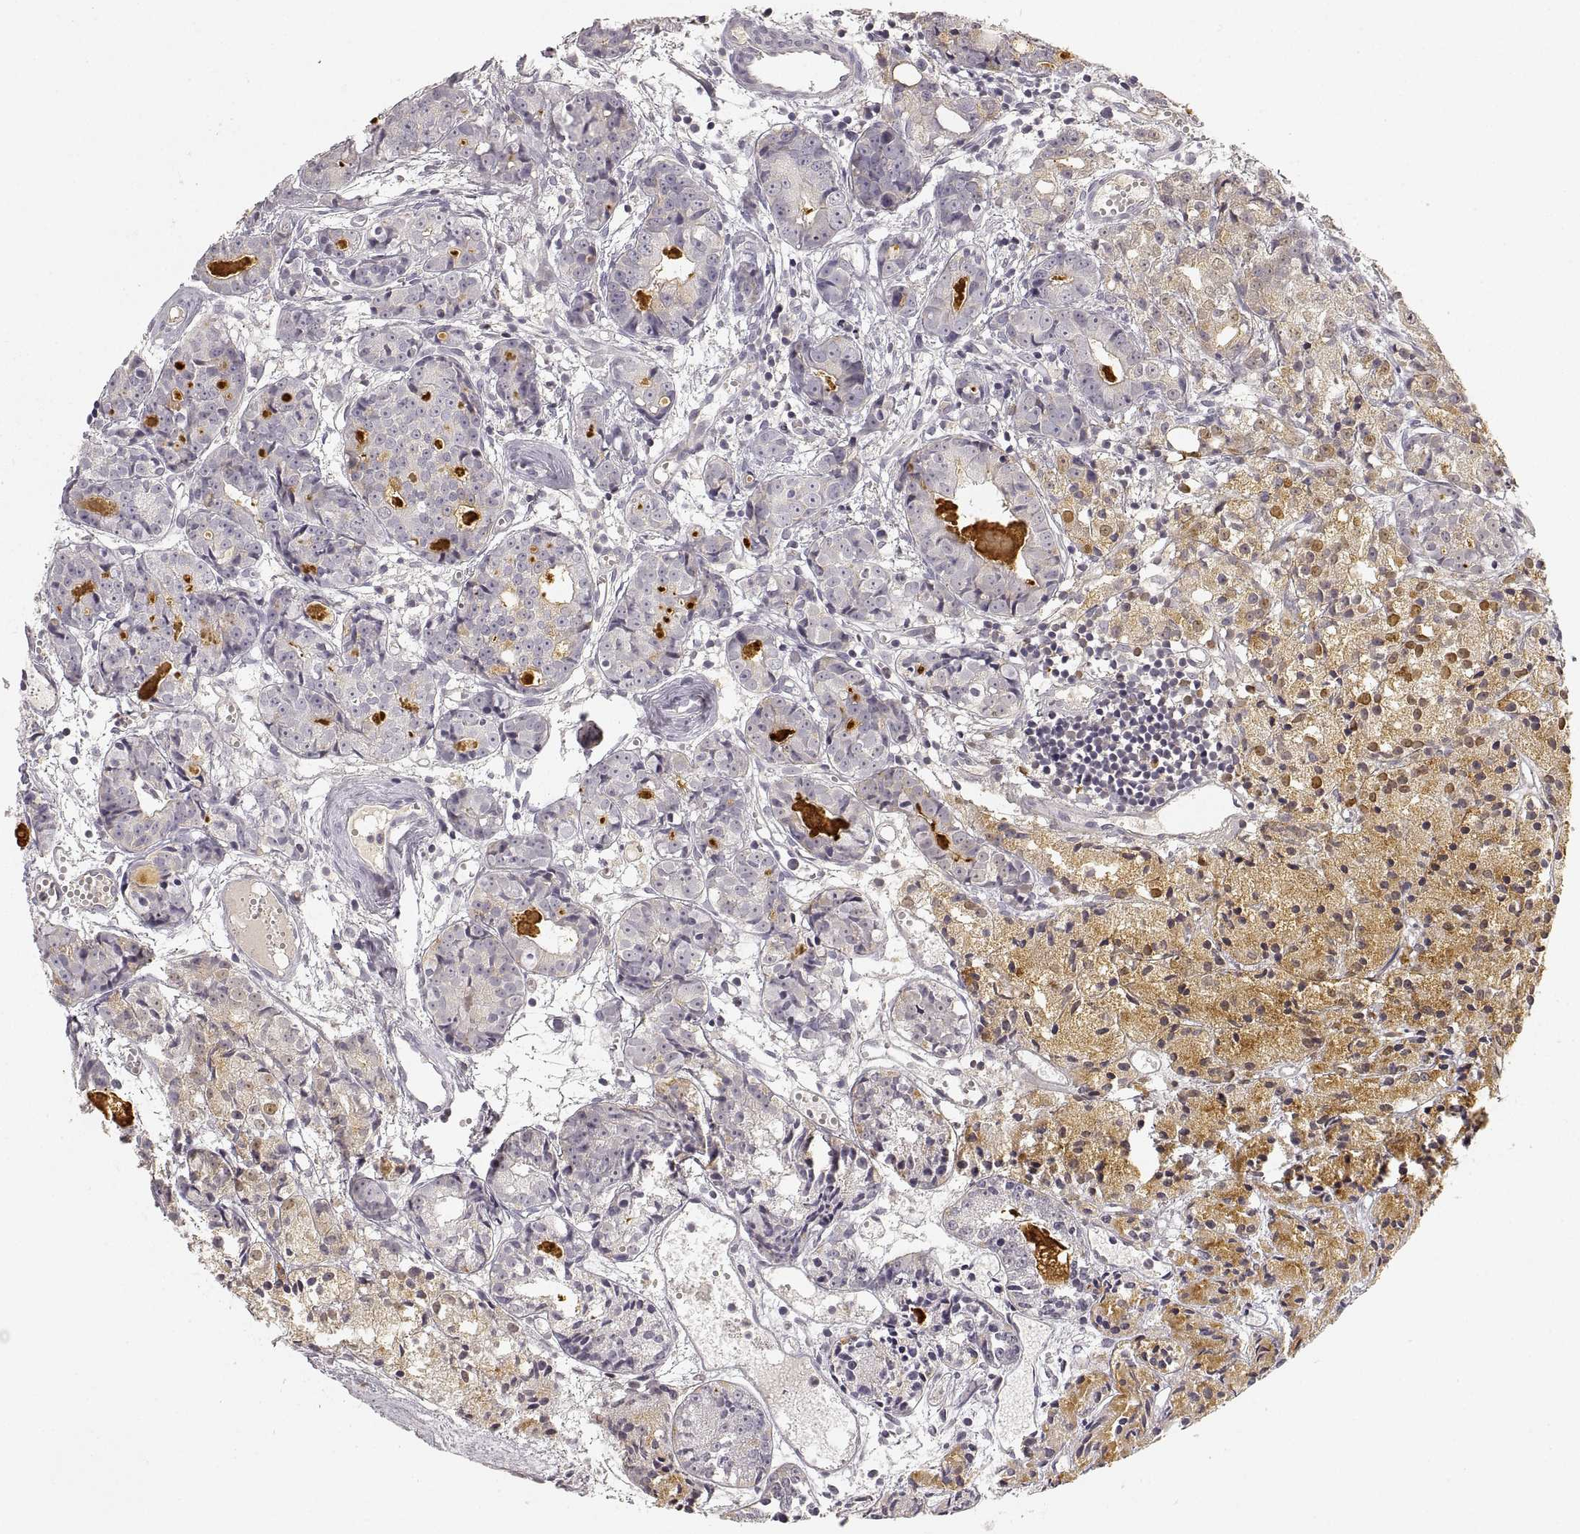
{"staining": {"intensity": "moderate", "quantity": "25%-75%", "location": "cytoplasmic/membranous"}, "tissue": "prostate cancer", "cell_type": "Tumor cells", "image_type": "cancer", "snomed": [{"axis": "morphology", "description": "Adenocarcinoma, Medium grade"}, {"axis": "topography", "description": "Prostate"}], "caption": "The immunohistochemical stain shows moderate cytoplasmic/membranous expression in tumor cells of prostate adenocarcinoma (medium-grade) tissue. The protein of interest is stained brown, and the nuclei are stained in blue (DAB IHC with brightfield microscopy, high magnification).", "gene": "RUNDC3A", "patient": {"sex": "male", "age": 74}}